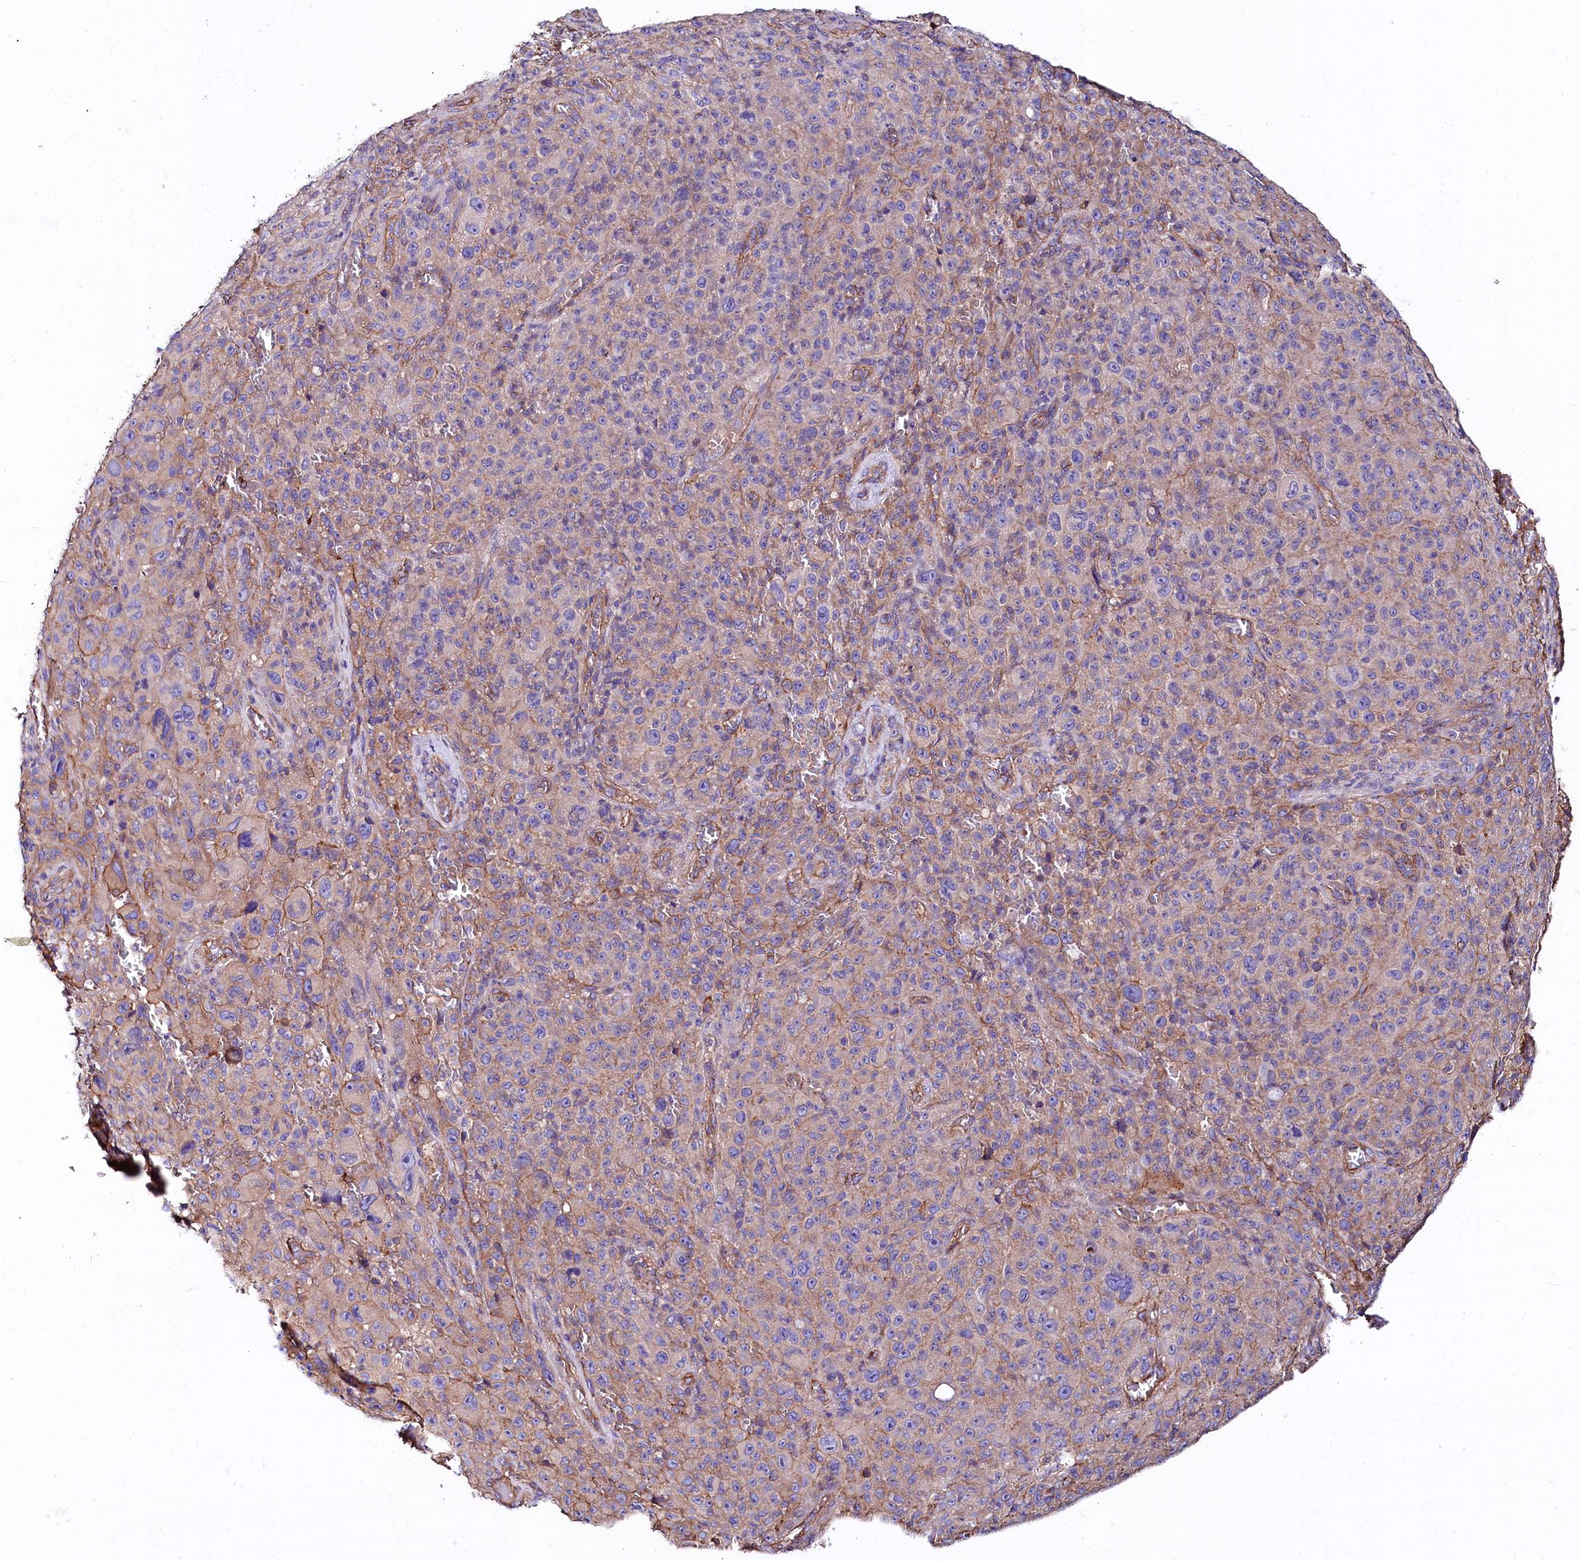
{"staining": {"intensity": "negative", "quantity": "none", "location": "none"}, "tissue": "melanoma", "cell_type": "Tumor cells", "image_type": "cancer", "snomed": [{"axis": "morphology", "description": "Malignant melanoma, NOS"}, {"axis": "topography", "description": "Skin"}], "caption": "This is a micrograph of IHC staining of malignant melanoma, which shows no staining in tumor cells.", "gene": "FCHSD2", "patient": {"sex": "female", "age": 82}}